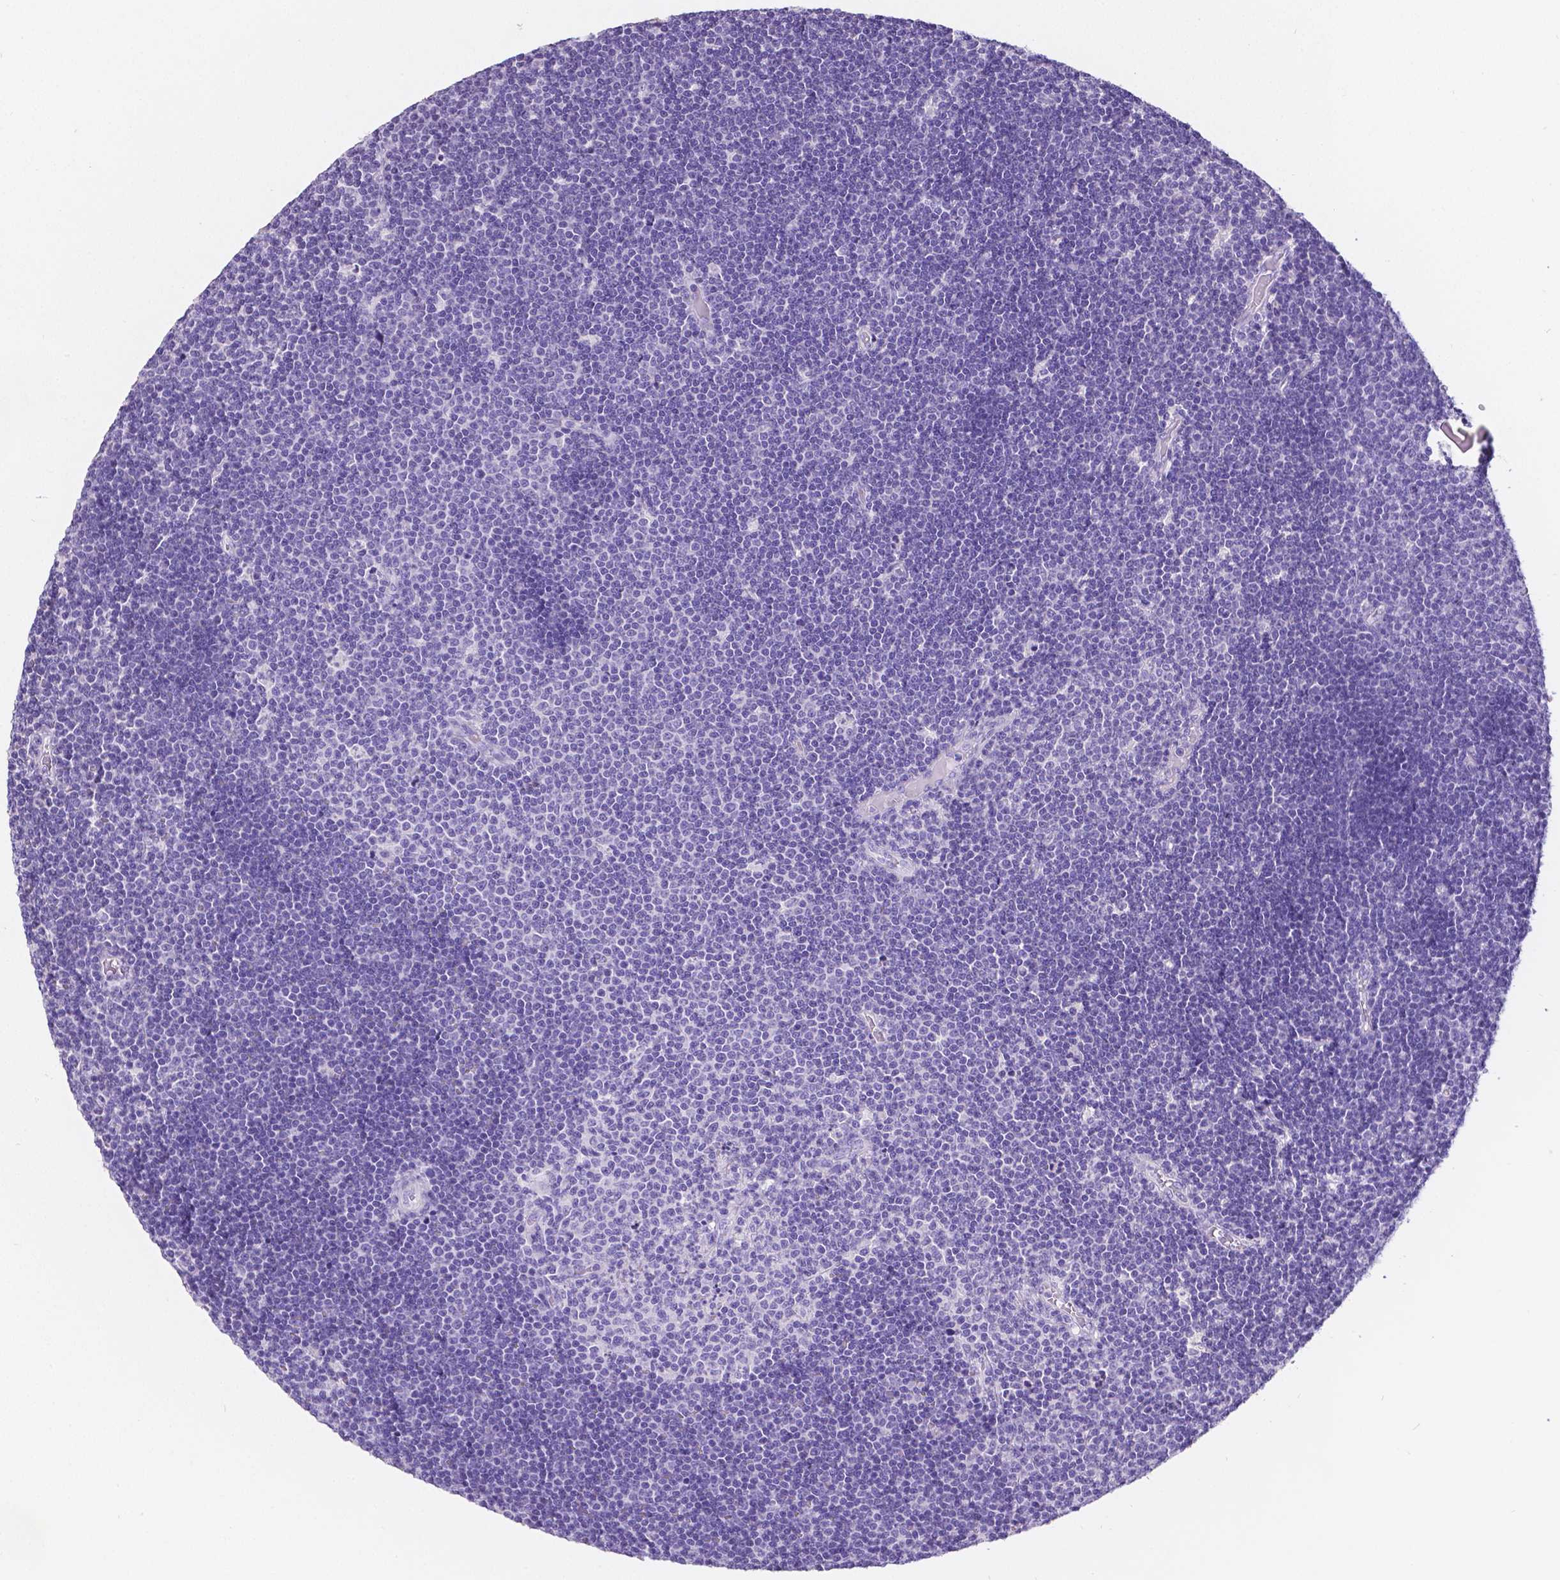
{"staining": {"intensity": "negative", "quantity": "none", "location": "none"}, "tissue": "lymphoma", "cell_type": "Tumor cells", "image_type": "cancer", "snomed": [{"axis": "morphology", "description": "Malignant lymphoma, non-Hodgkin's type, Low grade"}, {"axis": "topography", "description": "Brain"}], "caption": "Malignant lymphoma, non-Hodgkin's type (low-grade) was stained to show a protein in brown. There is no significant expression in tumor cells.", "gene": "SATB2", "patient": {"sex": "female", "age": 66}}